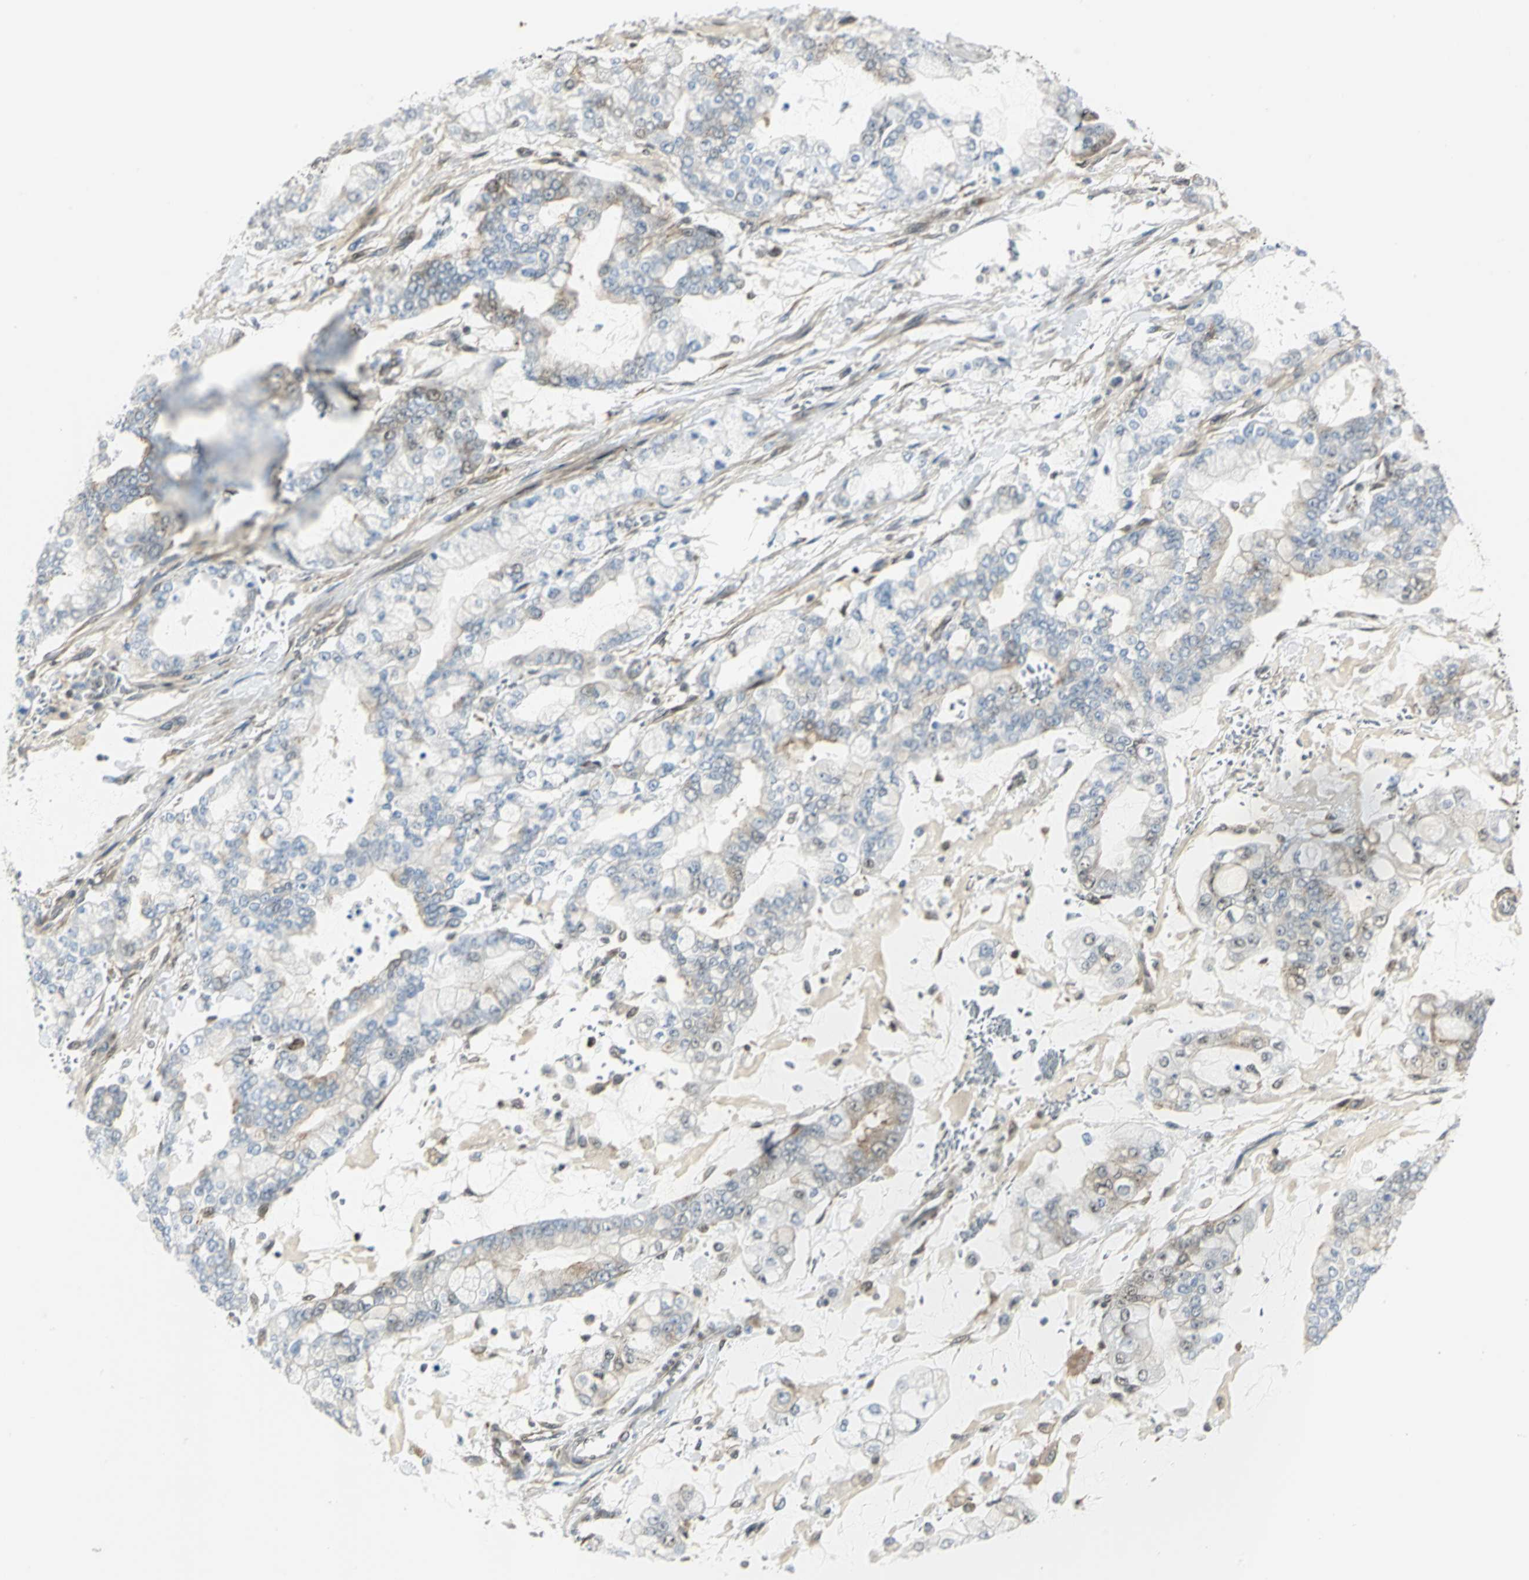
{"staining": {"intensity": "negative", "quantity": "none", "location": "none"}, "tissue": "stomach cancer", "cell_type": "Tumor cells", "image_type": "cancer", "snomed": [{"axis": "morphology", "description": "Normal tissue, NOS"}, {"axis": "morphology", "description": "Adenocarcinoma, NOS"}, {"axis": "topography", "description": "Stomach, upper"}, {"axis": "topography", "description": "Stomach"}], "caption": "High magnification brightfield microscopy of stomach cancer (adenocarcinoma) stained with DAB (brown) and counterstained with hematoxylin (blue): tumor cells show no significant positivity.", "gene": "DDX5", "patient": {"sex": "male", "age": 76}}